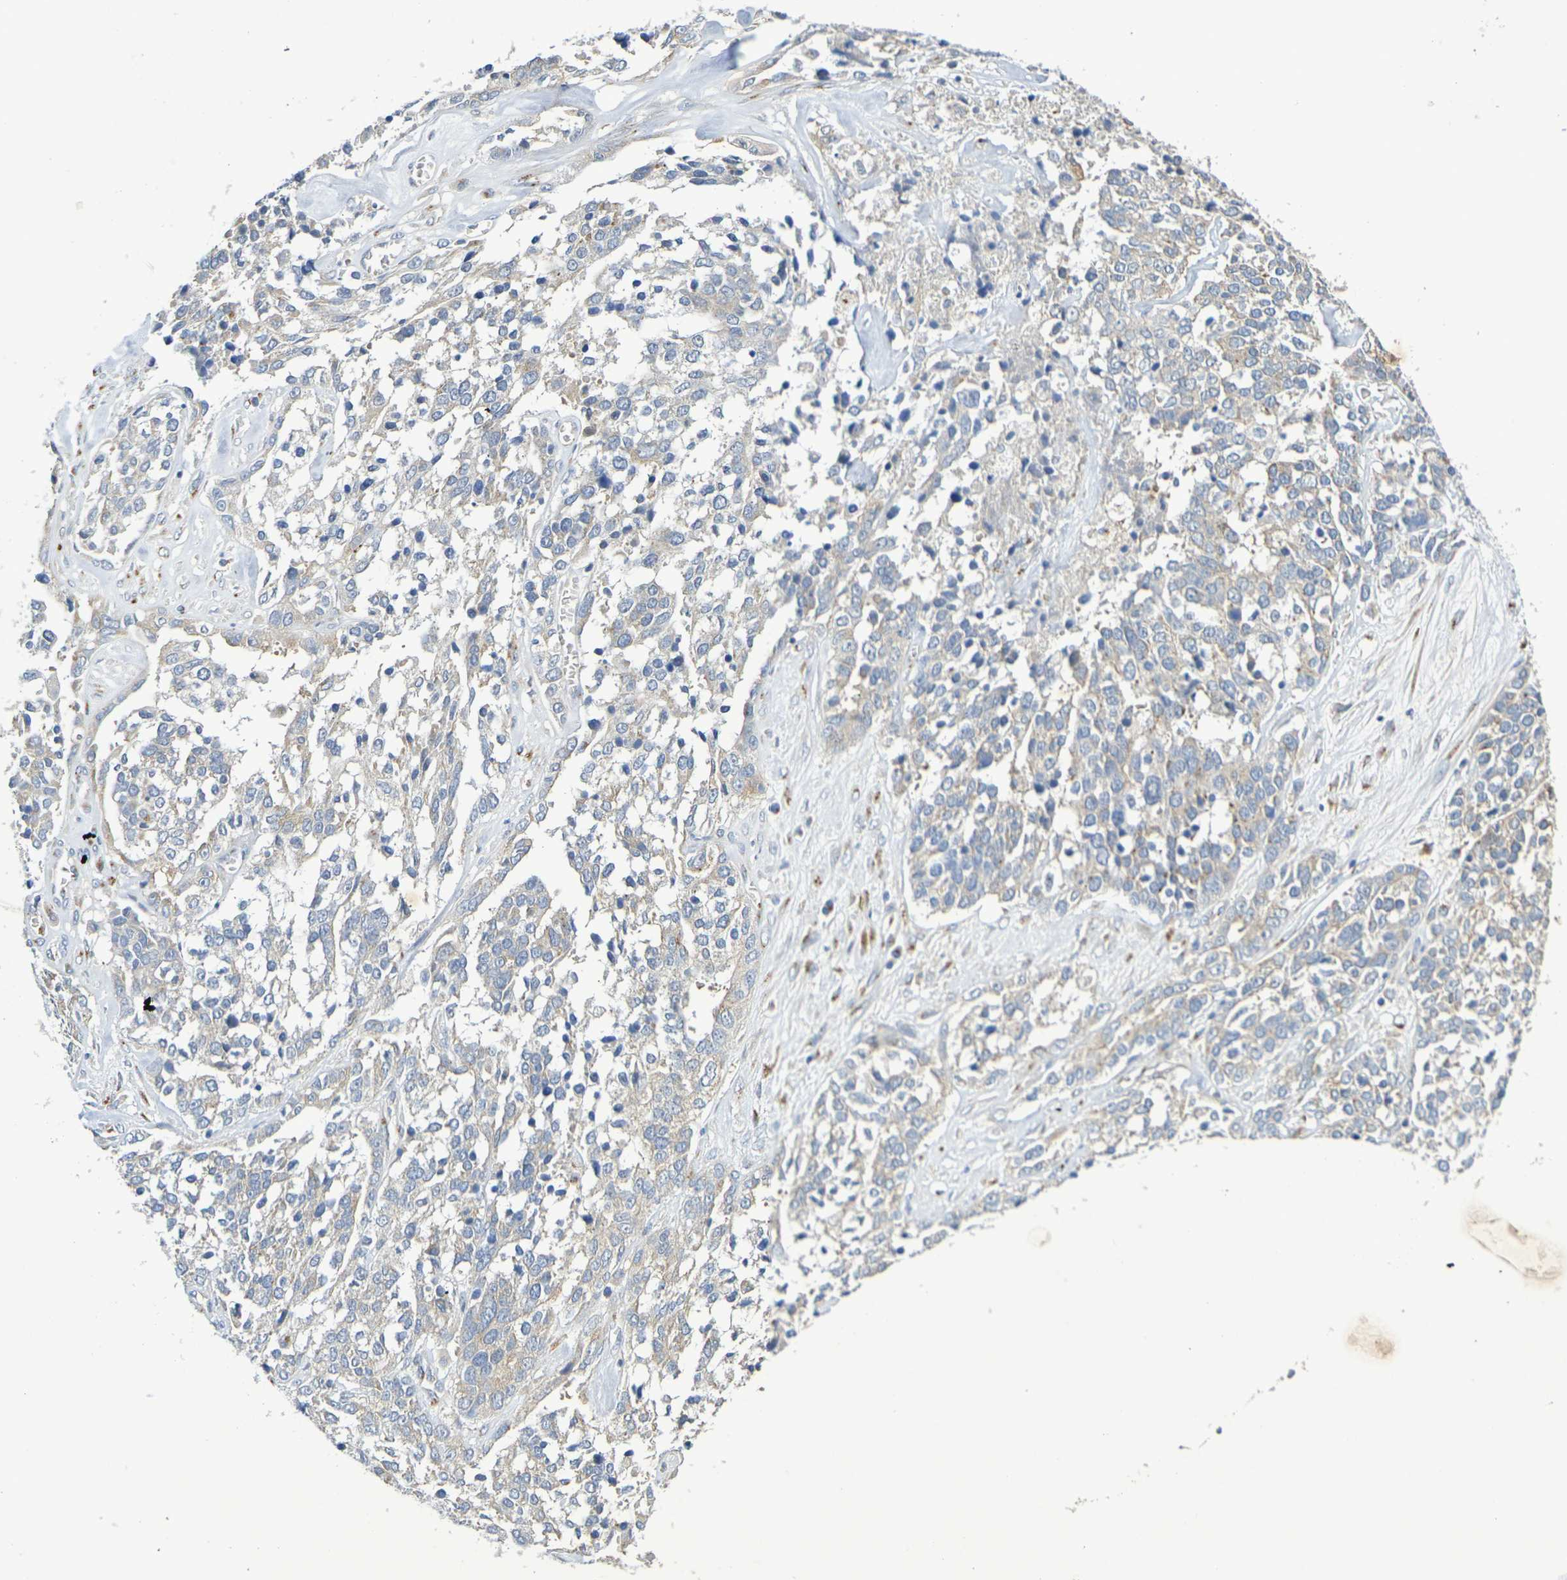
{"staining": {"intensity": "weak", "quantity": "<25%", "location": "cytoplasmic/membranous"}, "tissue": "ovarian cancer", "cell_type": "Tumor cells", "image_type": "cancer", "snomed": [{"axis": "morphology", "description": "Cystadenocarcinoma, serous, NOS"}, {"axis": "topography", "description": "Ovary"}], "caption": "Tumor cells show no significant expression in ovarian cancer.", "gene": "DCP2", "patient": {"sex": "female", "age": 44}}